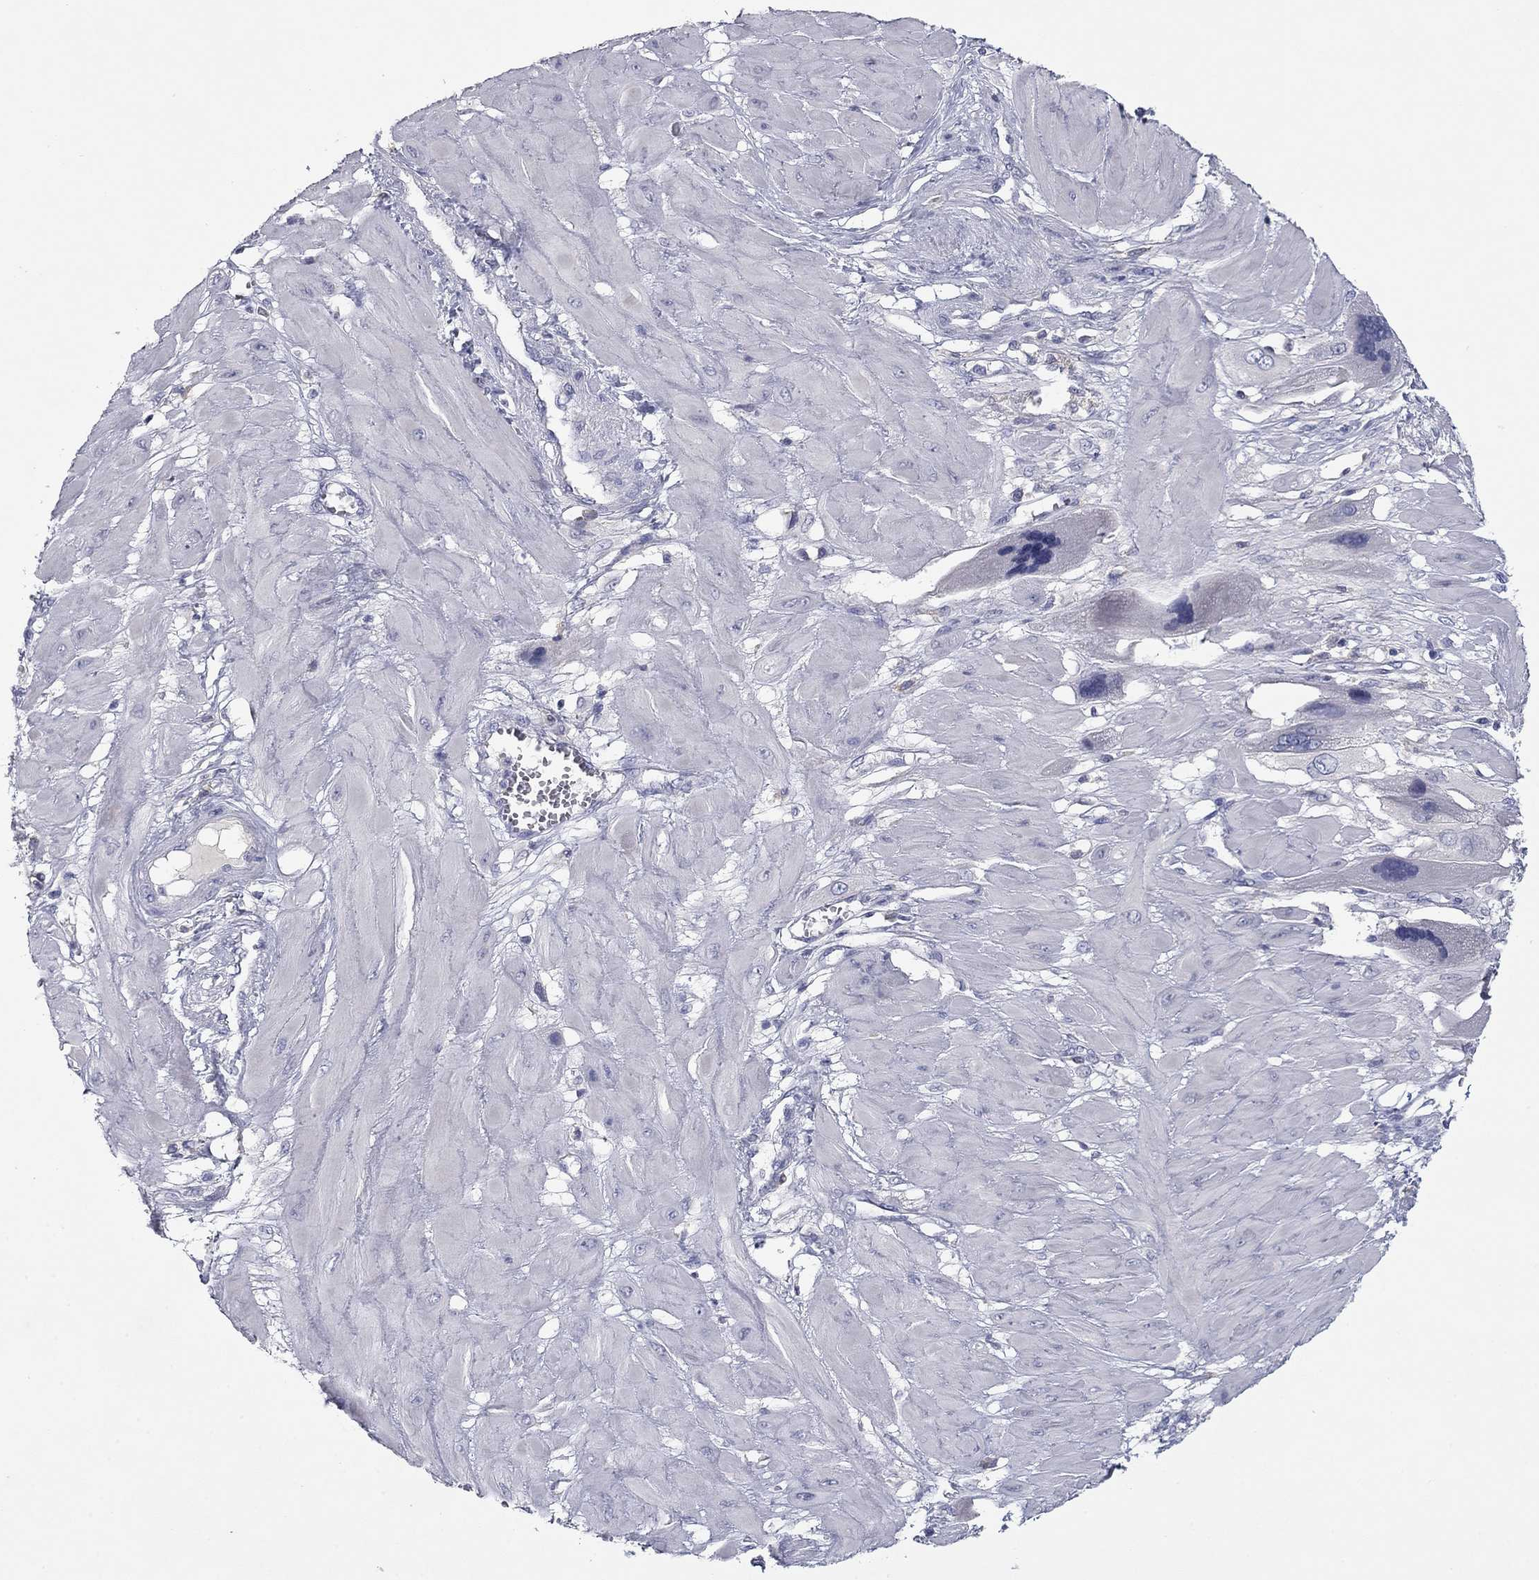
{"staining": {"intensity": "negative", "quantity": "none", "location": "none"}, "tissue": "cervical cancer", "cell_type": "Tumor cells", "image_type": "cancer", "snomed": [{"axis": "morphology", "description": "Squamous cell carcinoma, NOS"}, {"axis": "topography", "description": "Cervix"}], "caption": "A photomicrograph of human cervical squamous cell carcinoma is negative for staining in tumor cells.", "gene": "CNTNAP4", "patient": {"sex": "female", "age": 34}}